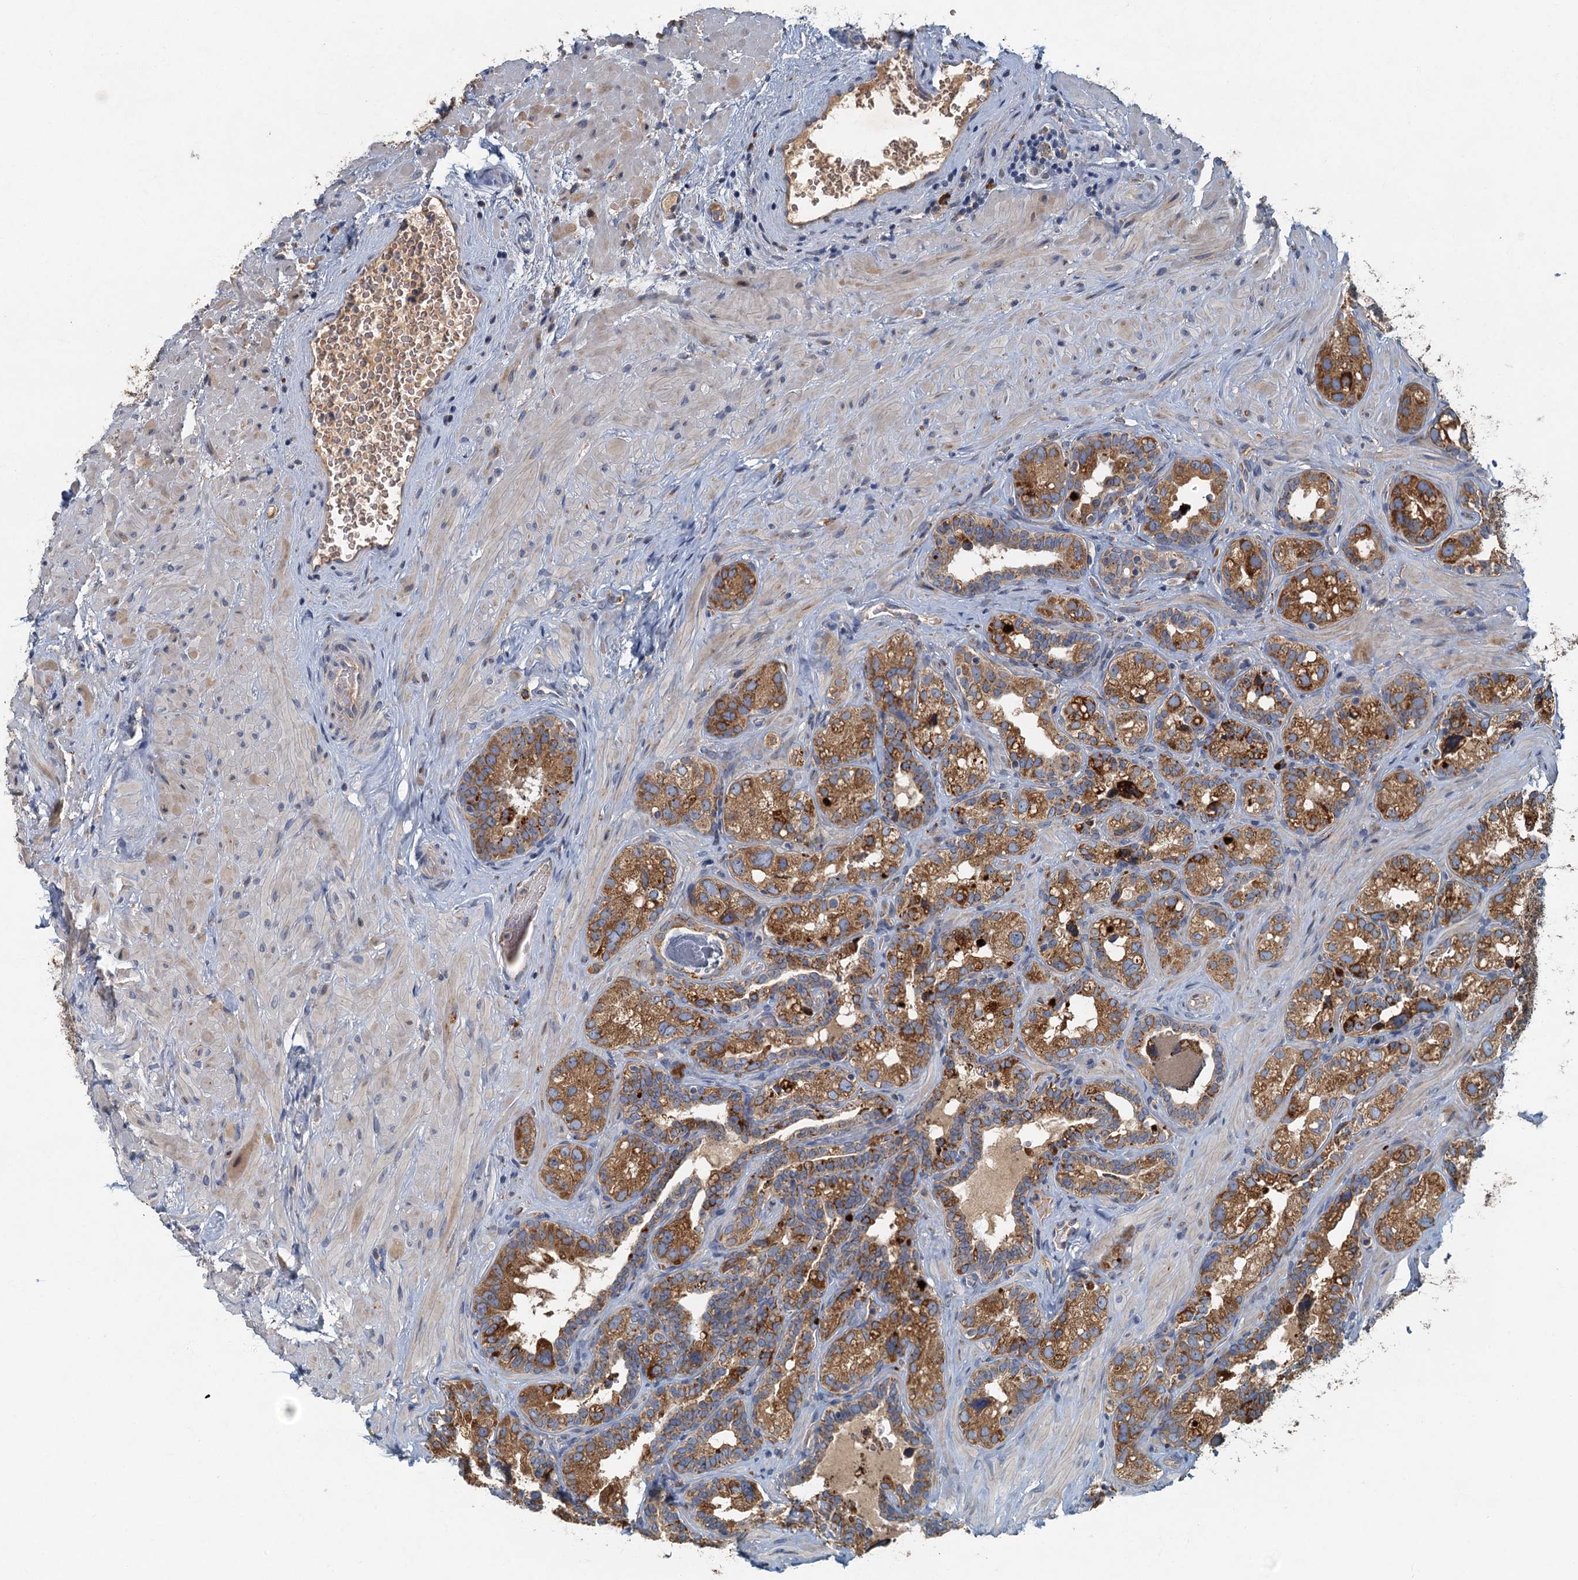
{"staining": {"intensity": "moderate", "quantity": ">75%", "location": "cytoplasmic/membranous"}, "tissue": "seminal vesicle", "cell_type": "Glandular cells", "image_type": "normal", "snomed": [{"axis": "morphology", "description": "Normal tissue, NOS"}, {"axis": "topography", "description": "Seminal veicle"}, {"axis": "topography", "description": "Peripheral nerve tissue"}], "caption": "Immunohistochemical staining of benign seminal vesicle exhibits medium levels of moderate cytoplasmic/membranous positivity in about >75% of glandular cells. (Brightfield microscopy of DAB IHC at high magnification).", "gene": "SPDYC", "patient": {"sex": "male", "age": 67}}